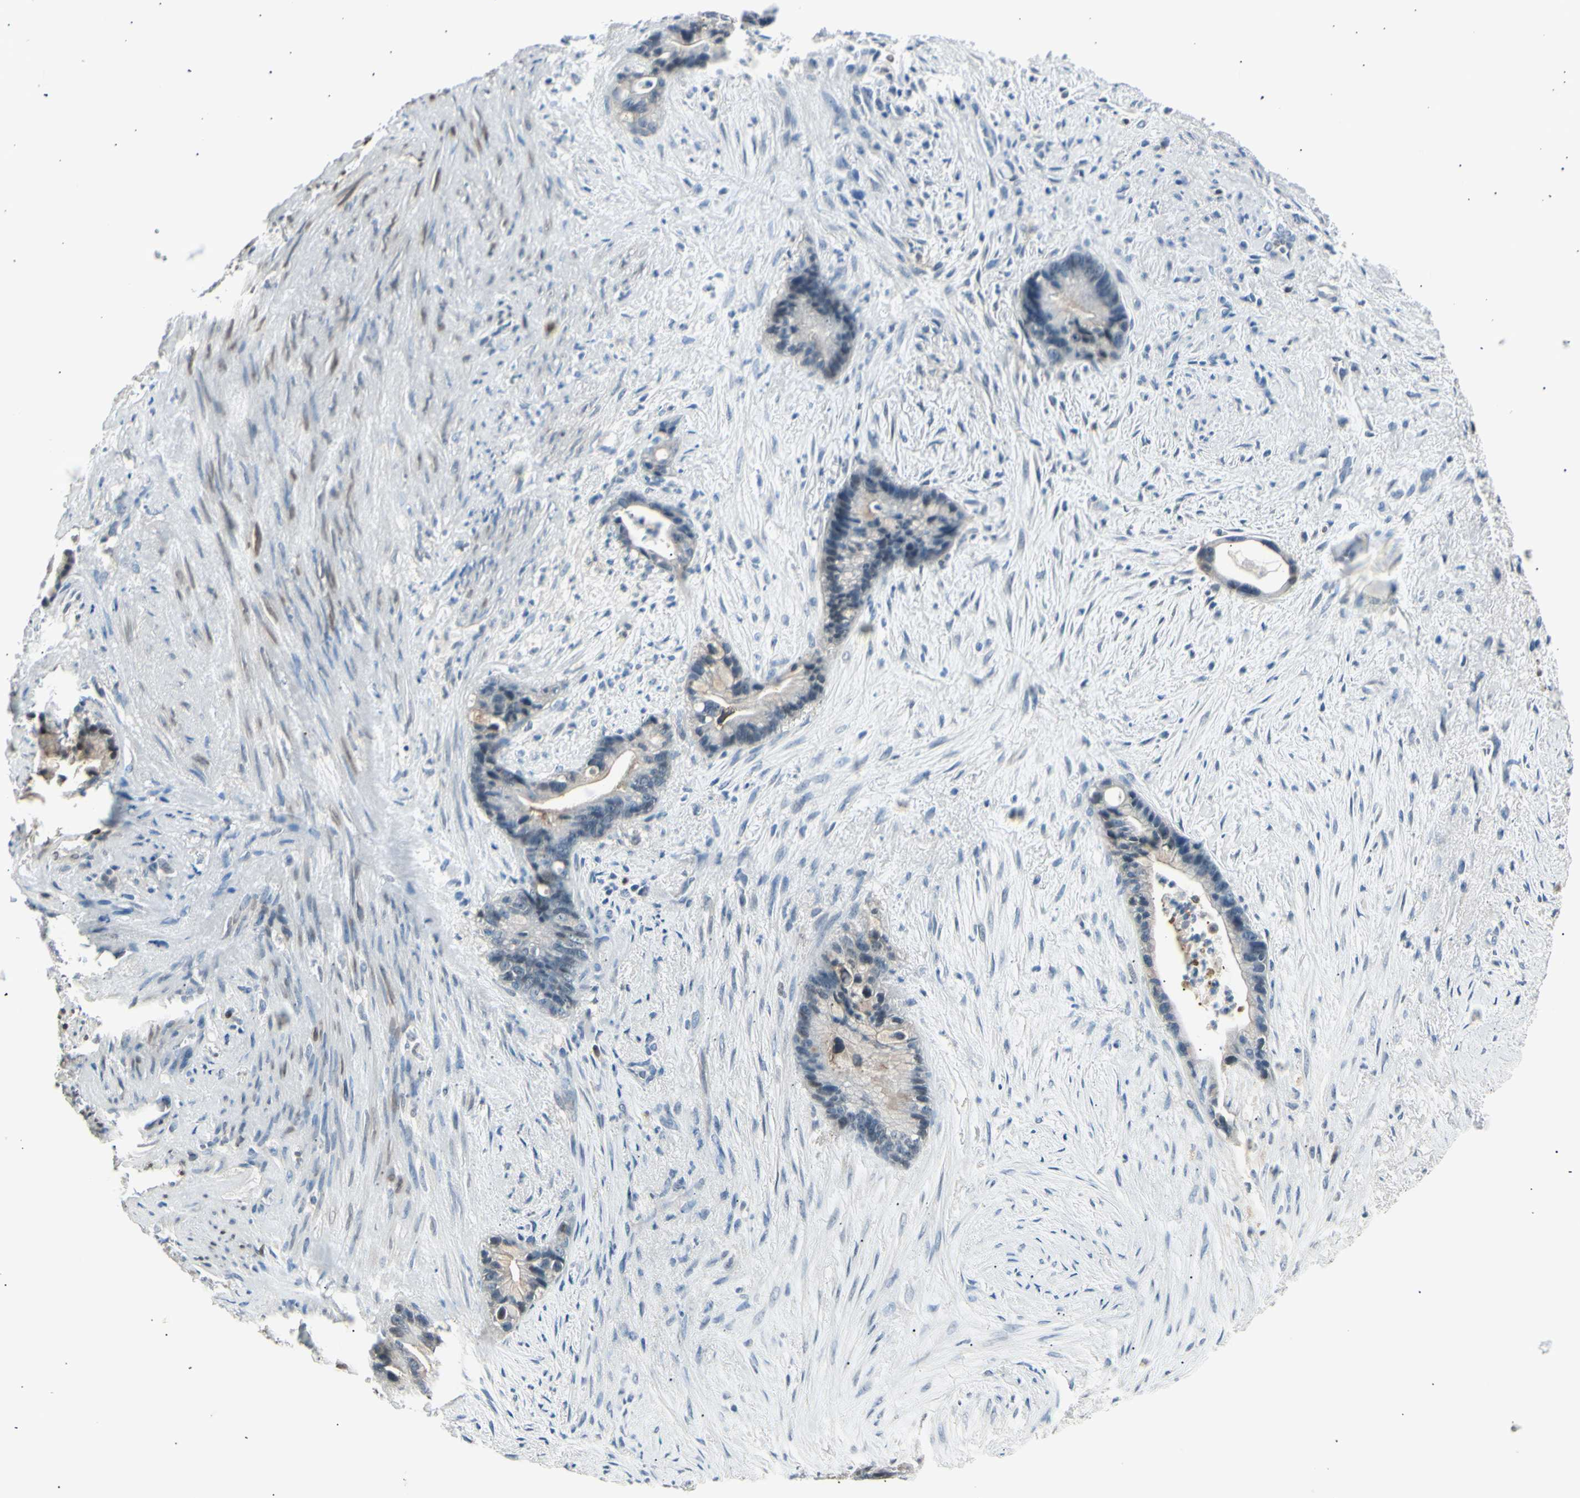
{"staining": {"intensity": "weak", "quantity": "25%-75%", "location": "cytoplasmic/membranous"}, "tissue": "liver cancer", "cell_type": "Tumor cells", "image_type": "cancer", "snomed": [{"axis": "morphology", "description": "Cholangiocarcinoma"}, {"axis": "topography", "description": "Liver"}], "caption": "Human cholangiocarcinoma (liver) stained with a protein marker displays weak staining in tumor cells.", "gene": "LHPP", "patient": {"sex": "female", "age": 55}}